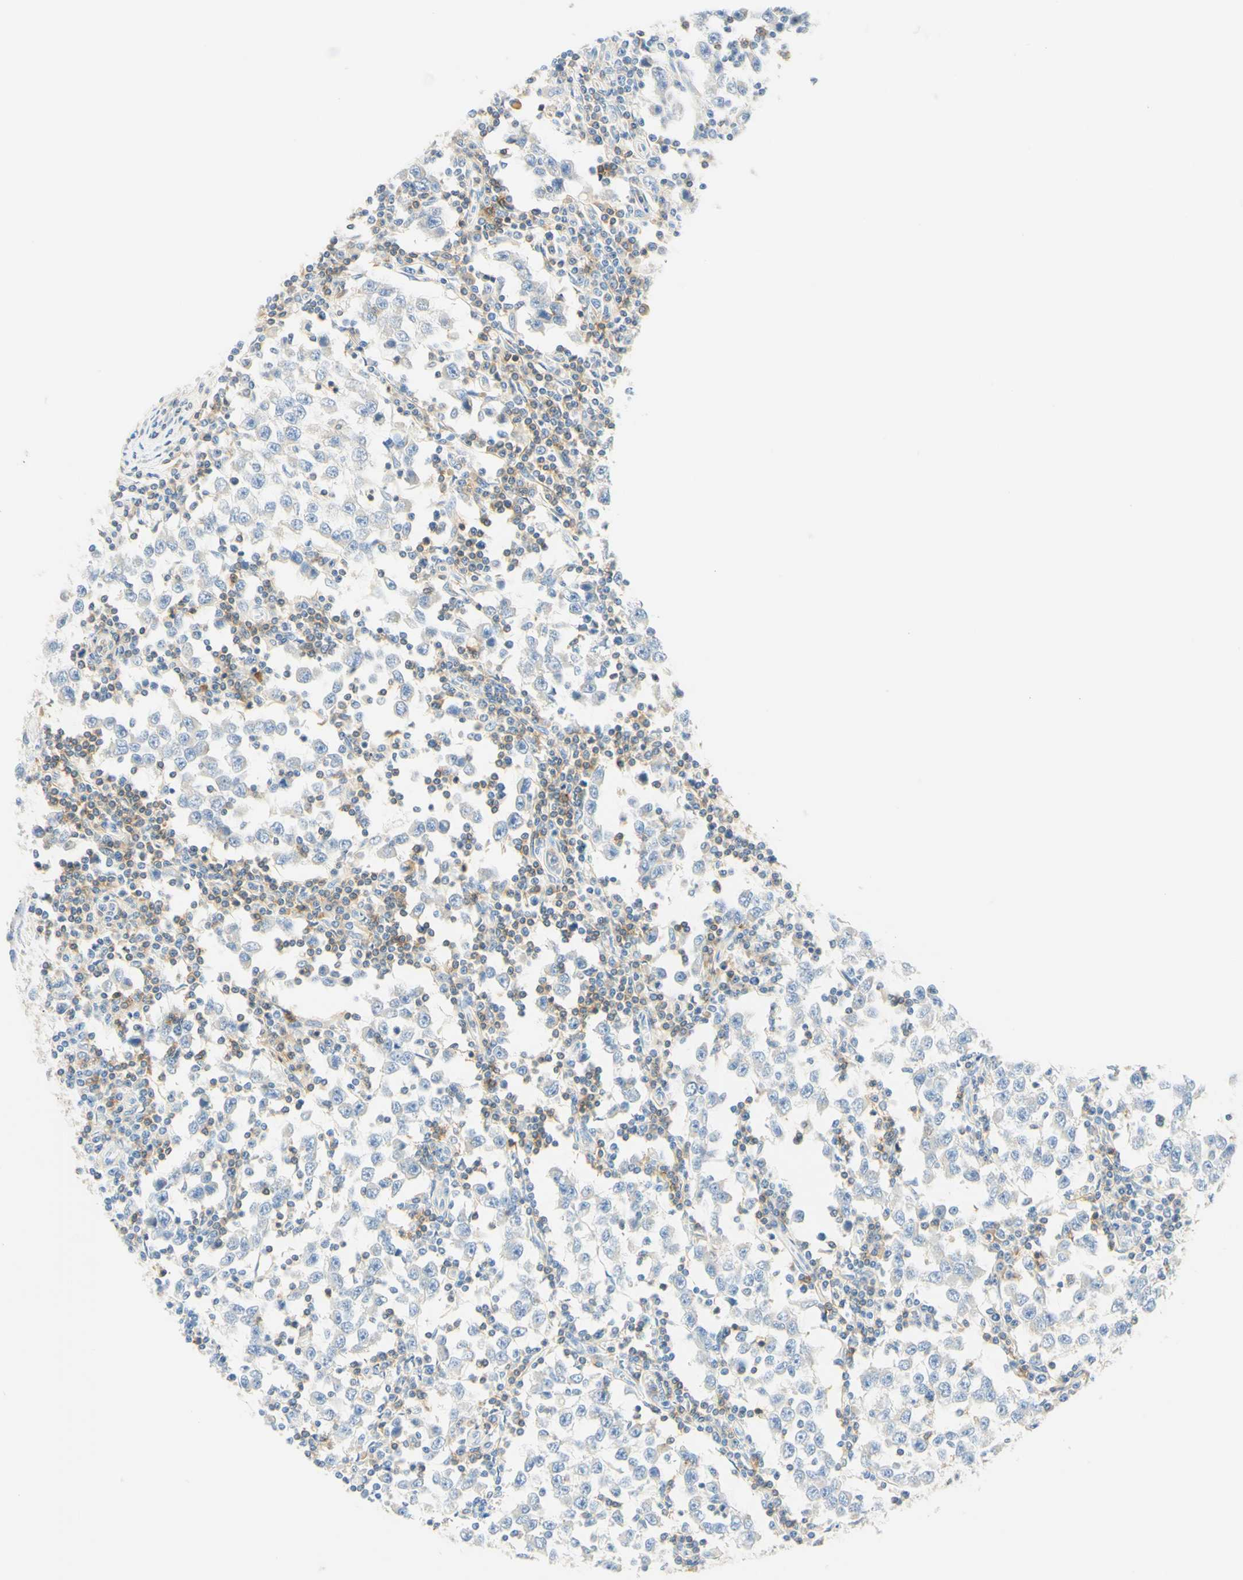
{"staining": {"intensity": "negative", "quantity": "none", "location": "none"}, "tissue": "testis cancer", "cell_type": "Tumor cells", "image_type": "cancer", "snomed": [{"axis": "morphology", "description": "Seminoma, NOS"}, {"axis": "topography", "description": "Testis"}], "caption": "This is an immunohistochemistry (IHC) image of seminoma (testis). There is no staining in tumor cells.", "gene": "LAT", "patient": {"sex": "male", "age": 65}}